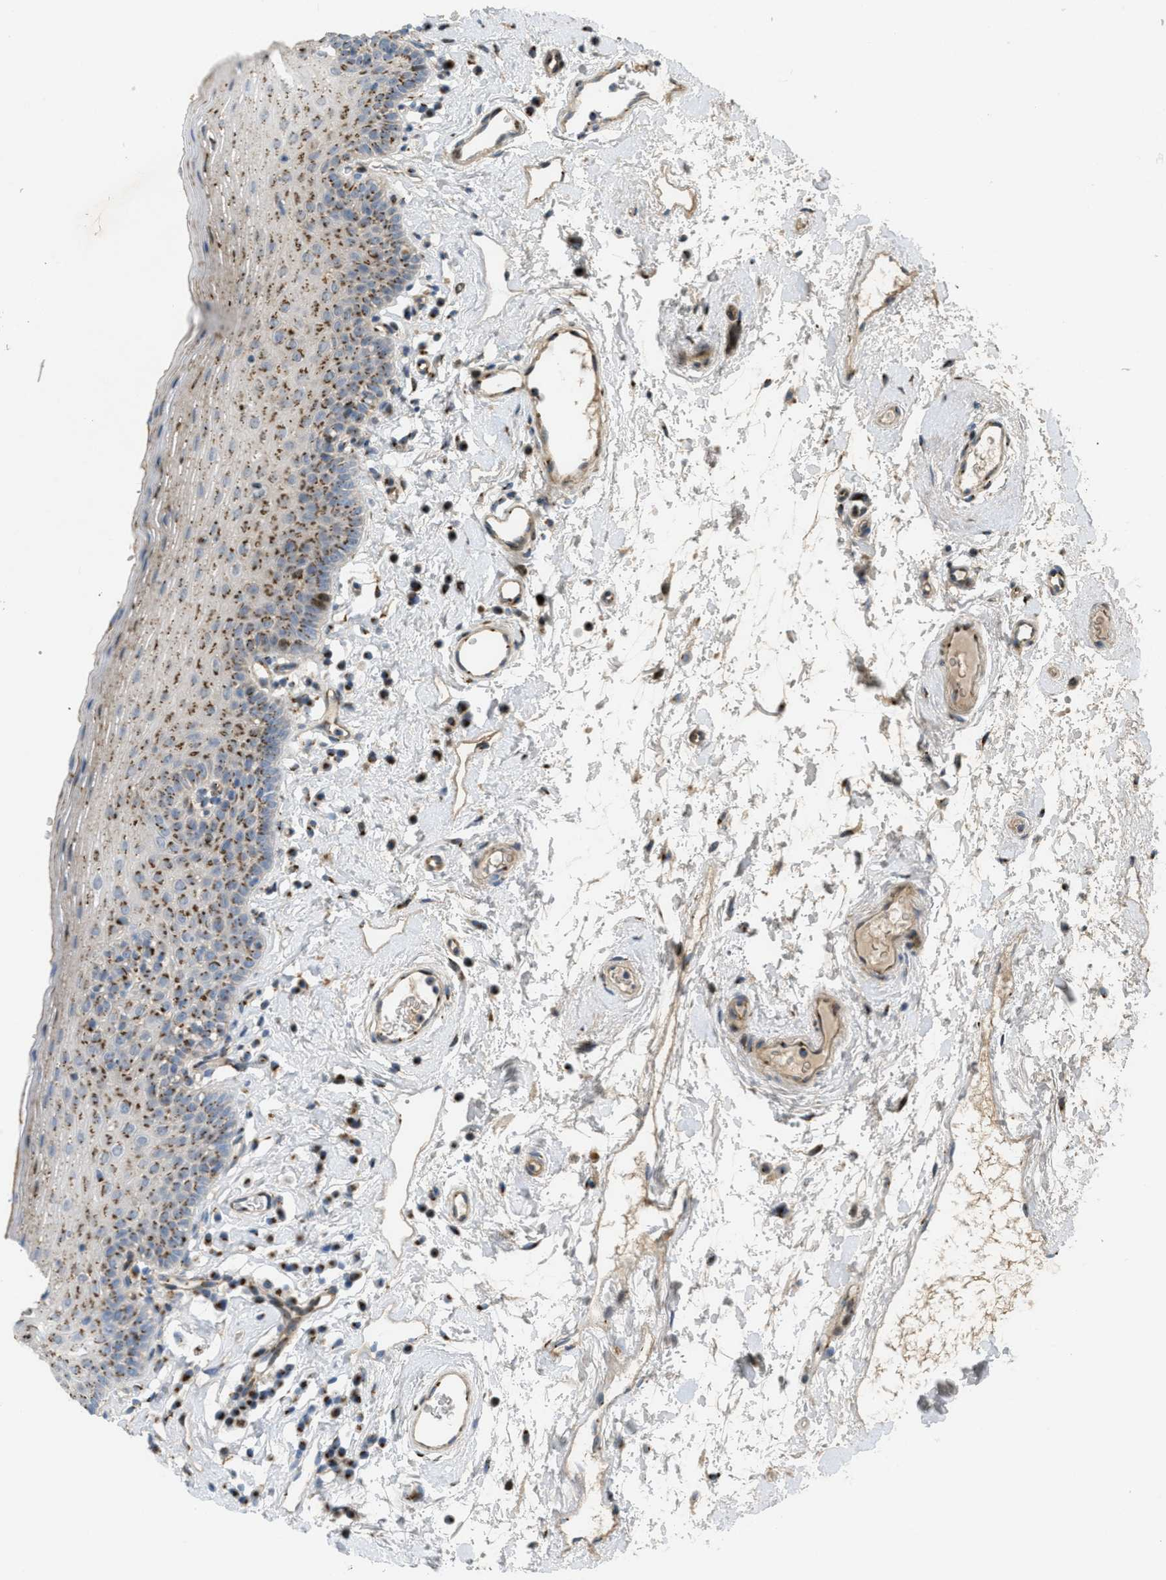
{"staining": {"intensity": "moderate", "quantity": ">75%", "location": "cytoplasmic/membranous"}, "tissue": "oral mucosa", "cell_type": "Squamous epithelial cells", "image_type": "normal", "snomed": [{"axis": "morphology", "description": "Normal tissue, NOS"}, {"axis": "topography", "description": "Oral tissue"}], "caption": "This is an image of IHC staining of normal oral mucosa, which shows moderate positivity in the cytoplasmic/membranous of squamous epithelial cells.", "gene": "ZFPL1", "patient": {"sex": "male", "age": 66}}